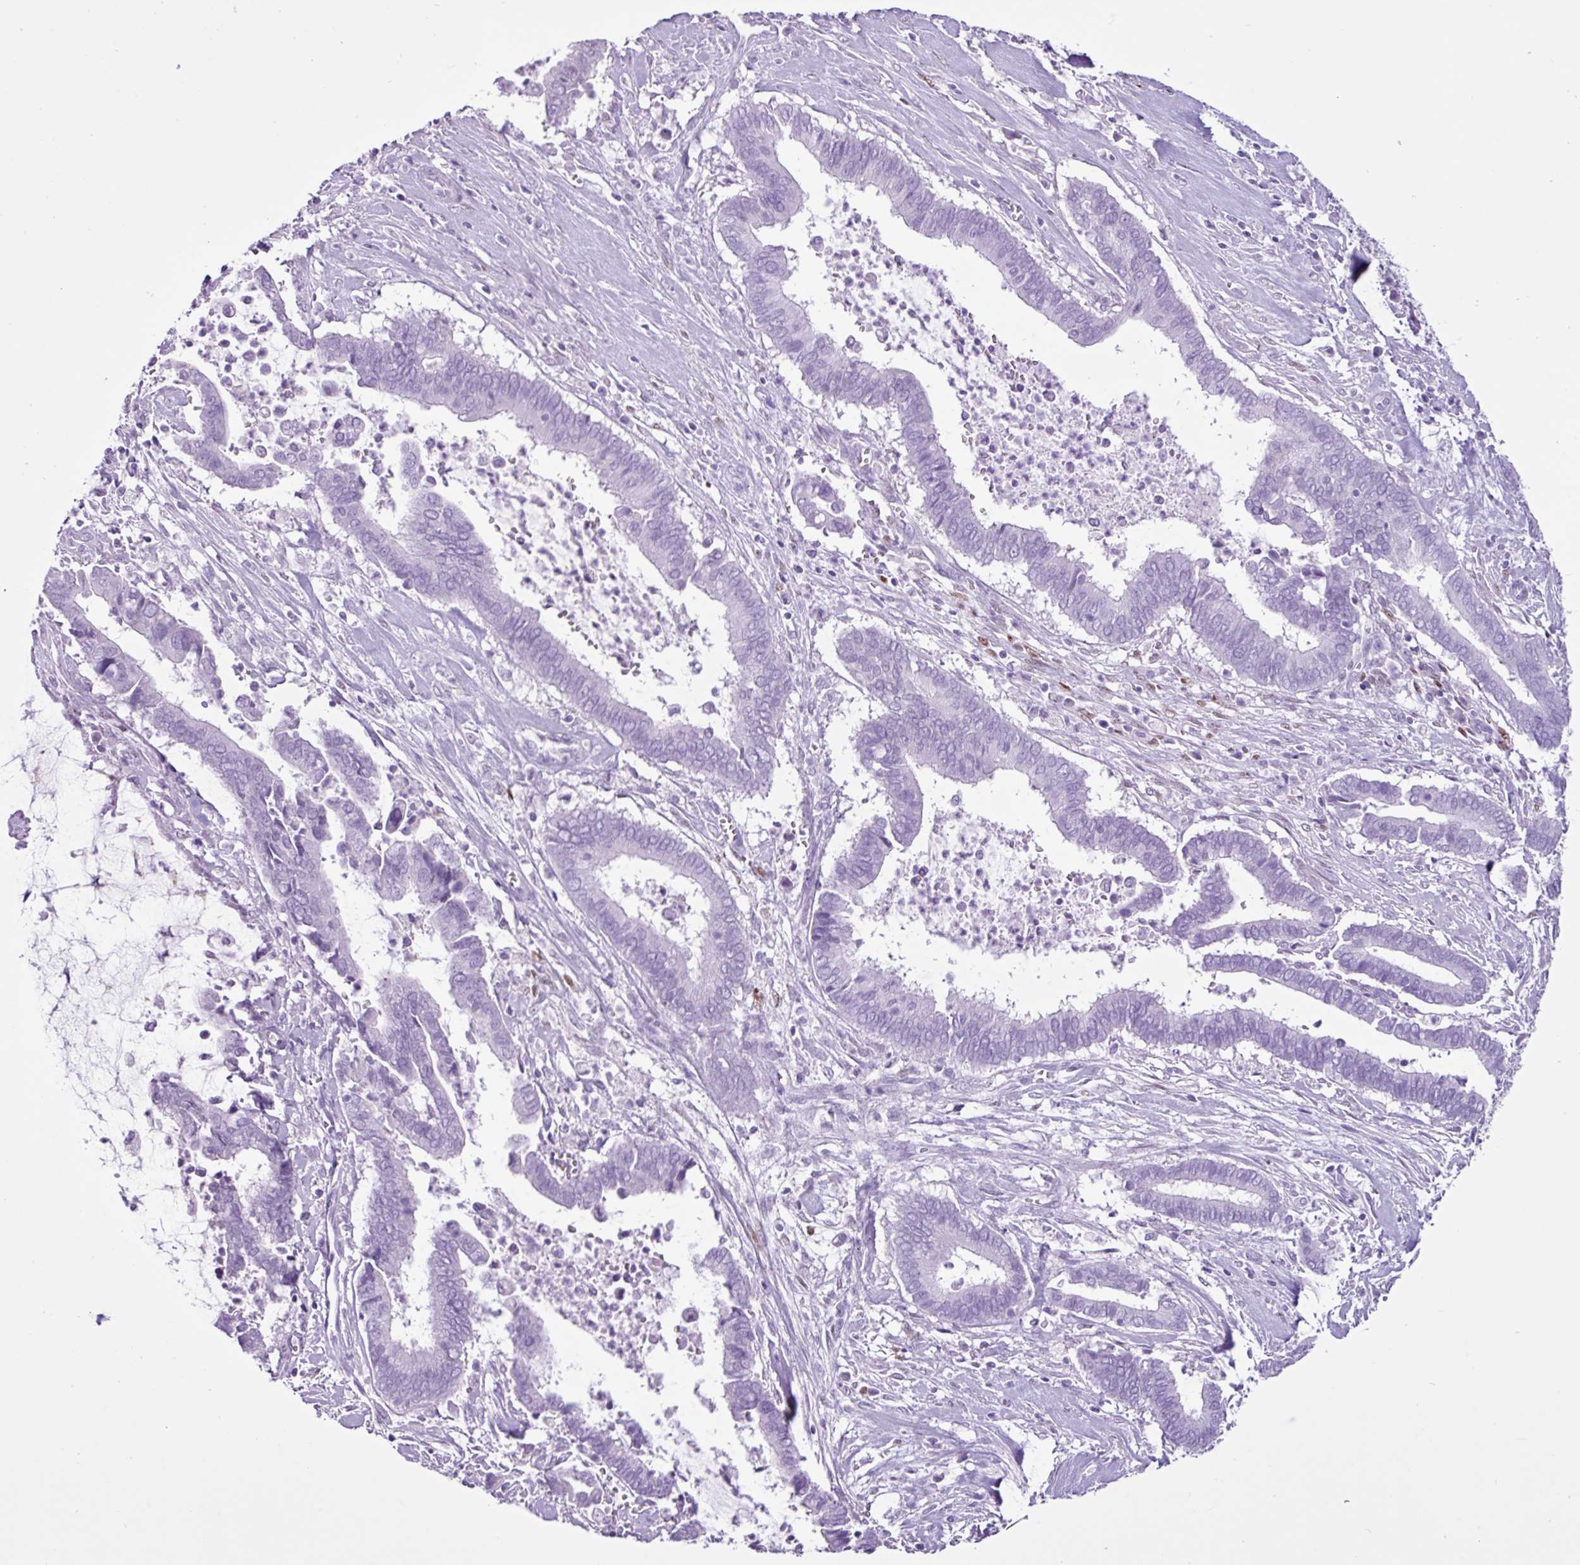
{"staining": {"intensity": "negative", "quantity": "none", "location": "none"}, "tissue": "cervical cancer", "cell_type": "Tumor cells", "image_type": "cancer", "snomed": [{"axis": "morphology", "description": "Adenocarcinoma, NOS"}, {"axis": "topography", "description": "Cervix"}], "caption": "Tumor cells are negative for brown protein staining in cervical adenocarcinoma.", "gene": "PGR", "patient": {"sex": "female", "age": 44}}